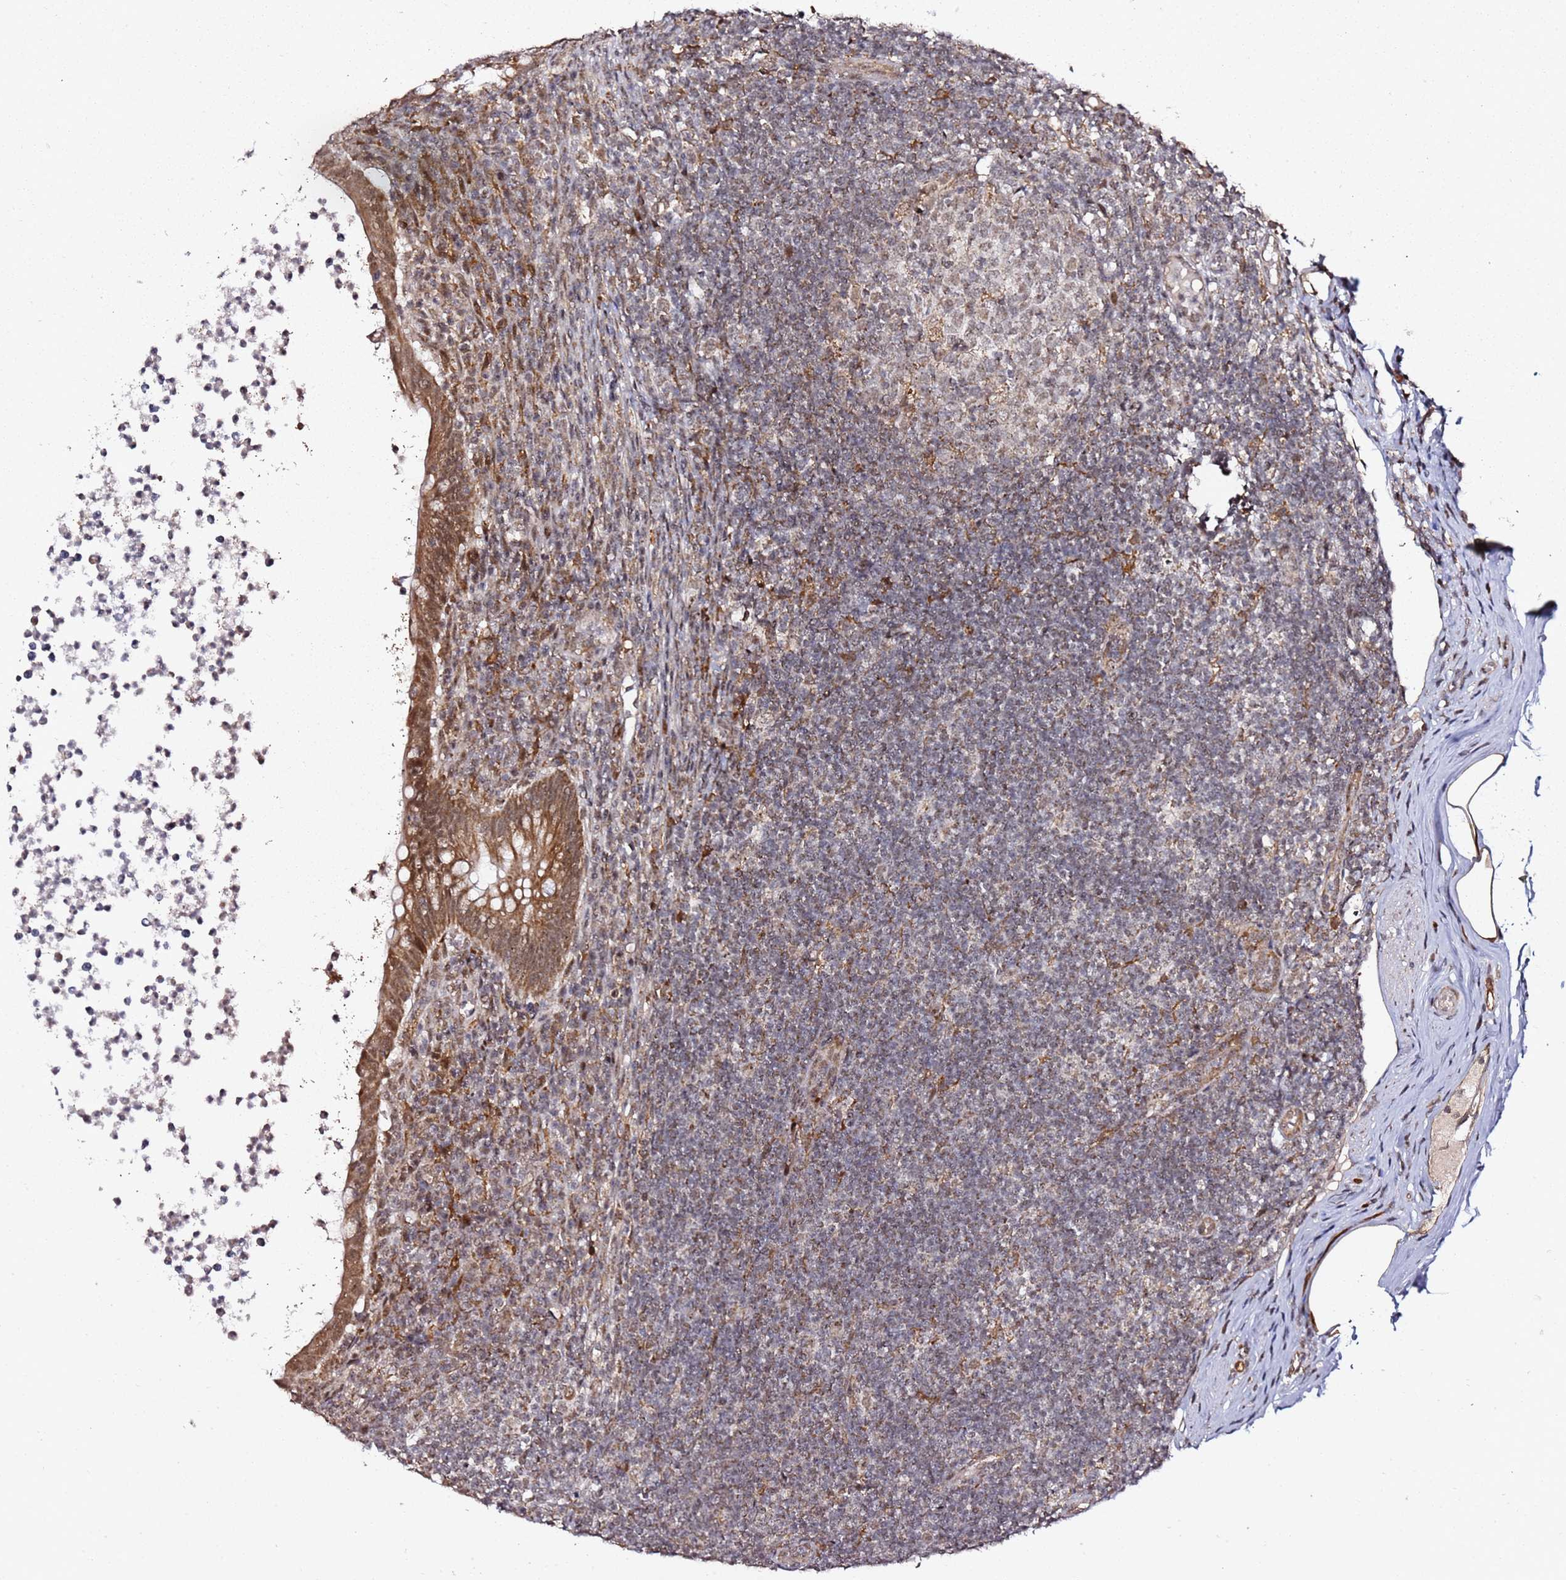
{"staining": {"intensity": "moderate", "quantity": ">75%", "location": "cytoplasmic/membranous,nuclear"}, "tissue": "appendix", "cell_type": "Glandular cells", "image_type": "normal", "snomed": [{"axis": "morphology", "description": "Normal tissue, NOS"}, {"axis": "topography", "description": "Appendix"}], "caption": "Protein staining shows moderate cytoplasmic/membranous,nuclear staining in approximately >75% of glandular cells in unremarkable appendix. The staining was performed using DAB (3,3'-diaminobenzidine), with brown indicating positive protein expression. Nuclei are stained blue with hematoxylin.", "gene": "TP53AIP1", "patient": {"sex": "female", "age": 56}}